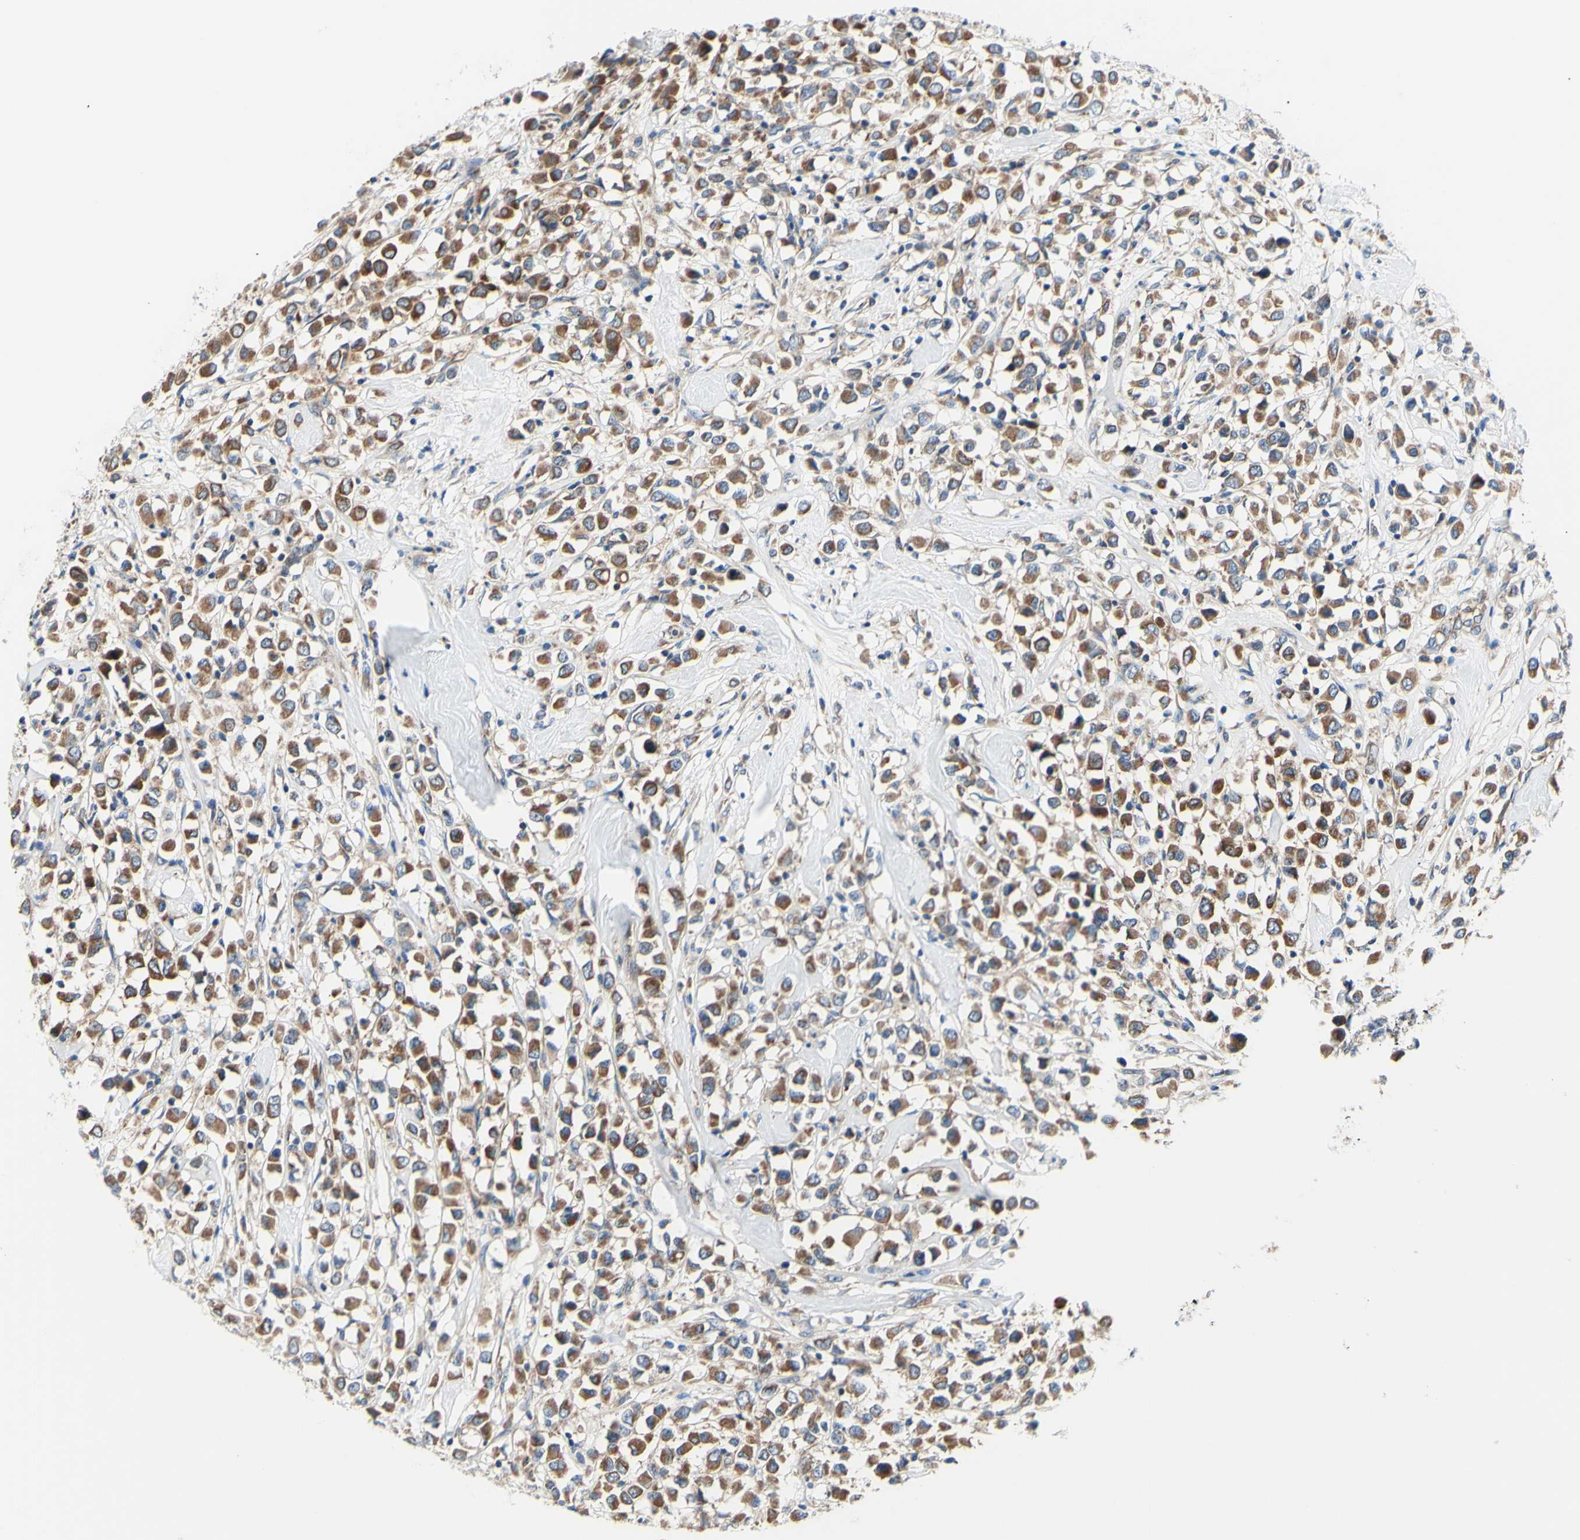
{"staining": {"intensity": "moderate", "quantity": ">75%", "location": "cytoplasmic/membranous"}, "tissue": "breast cancer", "cell_type": "Tumor cells", "image_type": "cancer", "snomed": [{"axis": "morphology", "description": "Duct carcinoma"}, {"axis": "topography", "description": "Breast"}], "caption": "Invasive ductal carcinoma (breast) stained with a brown dye shows moderate cytoplasmic/membranous positive staining in approximately >75% of tumor cells.", "gene": "FMR1", "patient": {"sex": "female", "age": 61}}